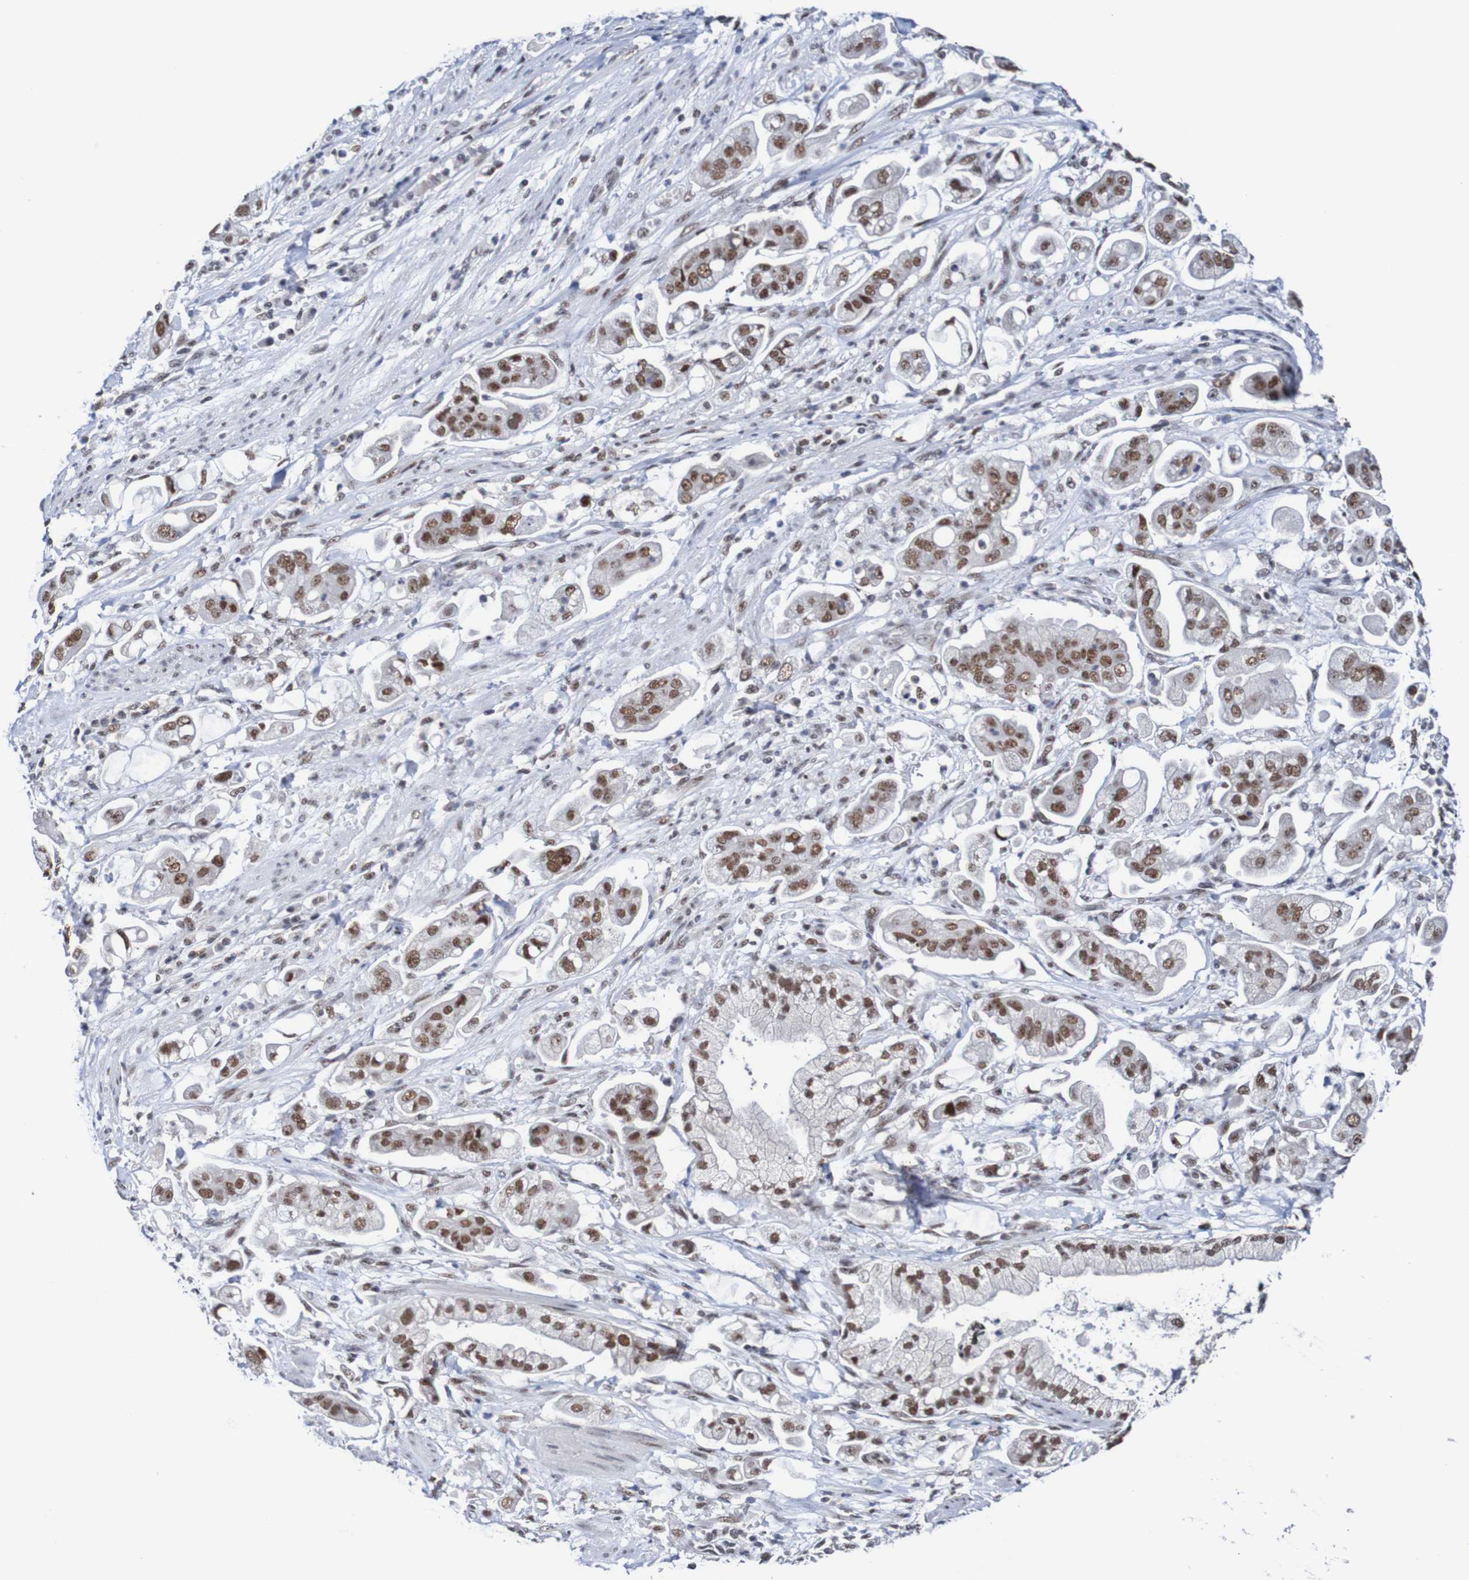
{"staining": {"intensity": "moderate", "quantity": ">75%", "location": "nuclear"}, "tissue": "stomach cancer", "cell_type": "Tumor cells", "image_type": "cancer", "snomed": [{"axis": "morphology", "description": "Adenocarcinoma, NOS"}, {"axis": "topography", "description": "Stomach"}], "caption": "Adenocarcinoma (stomach) stained with a protein marker shows moderate staining in tumor cells.", "gene": "CDC5L", "patient": {"sex": "male", "age": 62}}